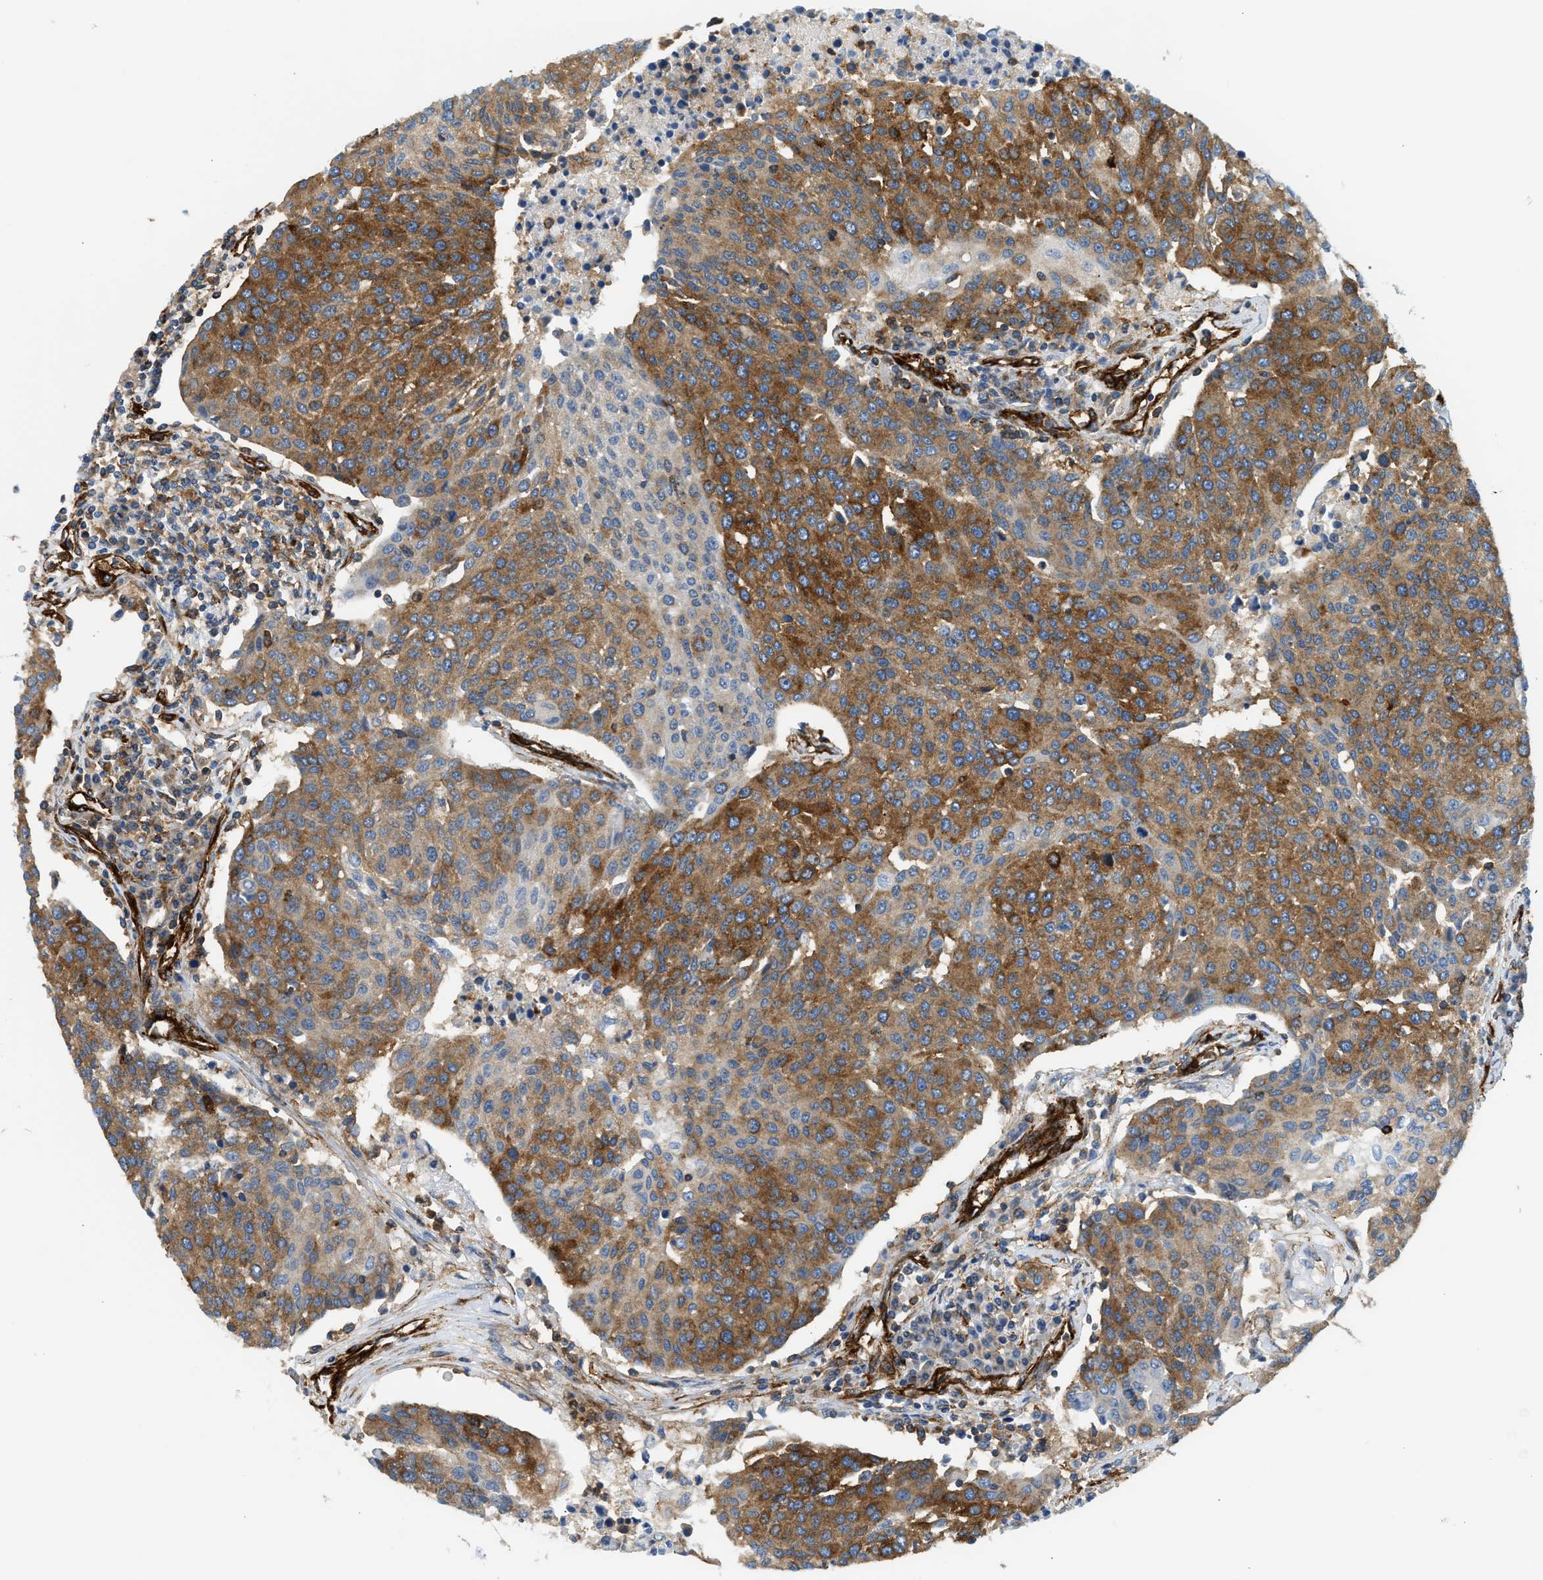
{"staining": {"intensity": "strong", "quantity": ">75%", "location": "cytoplasmic/membranous"}, "tissue": "urothelial cancer", "cell_type": "Tumor cells", "image_type": "cancer", "snomed": [{"axis": "morphology", "description": "Urothelial carcinoma, High grade"}, {"axis": "topography", "description": "Urinary bladder"}], "caption": "Immunohistochemistry (IHC) of human urothelial carcinoma (high-grade) demonstrates high levels of strong cytoplasmic/membranous staining in approximately >75% of tumor cells.", "gene": "HIP1", "patient": {"sex": "female", "age": 85}}